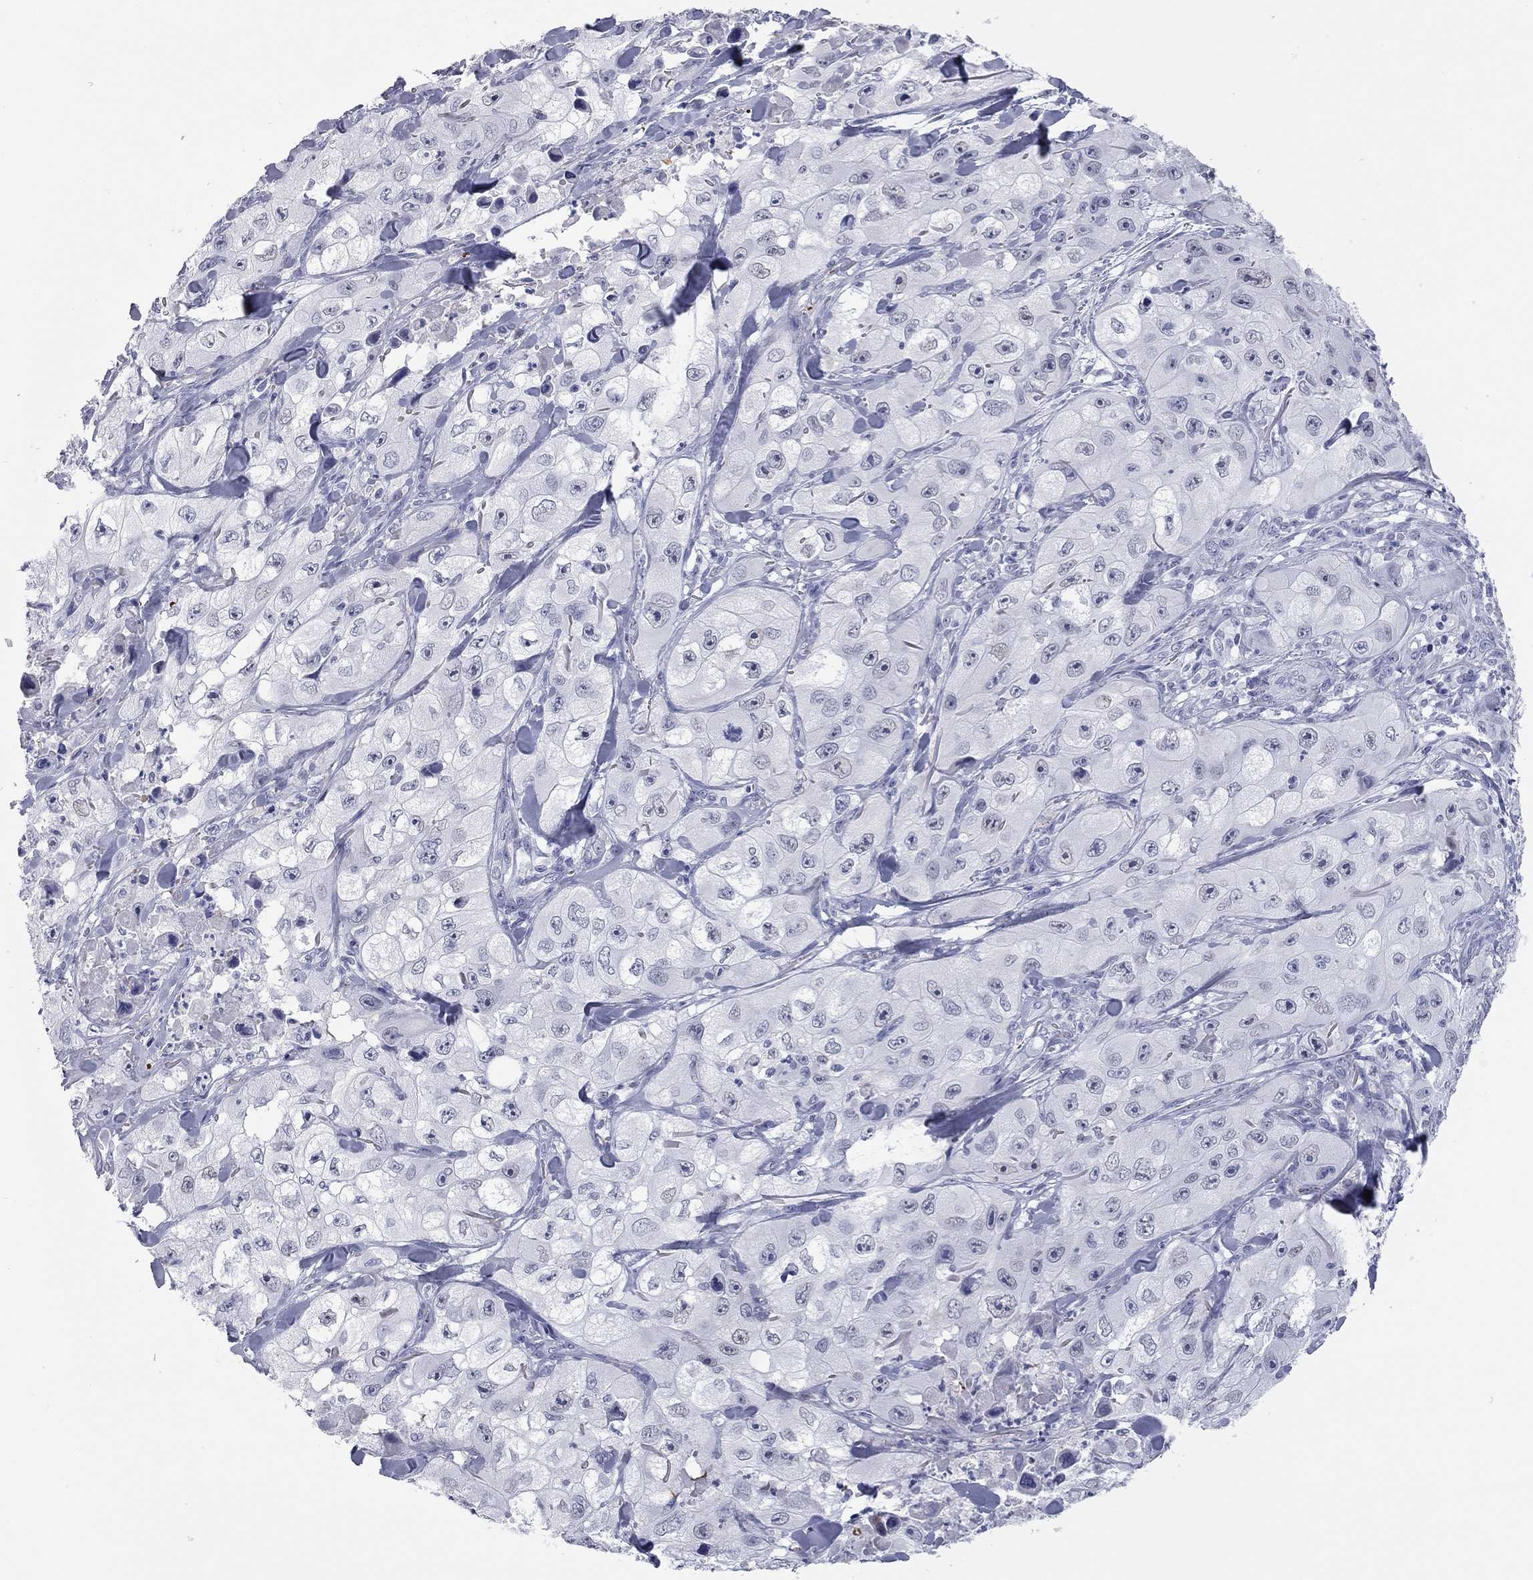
{"staining": {"intensity": "negative", "quantity": "none", "location": "none"}, "tissue": "skin cancer", "cell_type": "Tumor cells", "image_type": "cancer", "snomed": [{"axis": "morphology", "description": "Squamous cell carcinoma, NOS"}, {"axis": "topography", "description": "Skin"}, {"axis": "topography", "description": "Subcutis"}], "caption": "The micrograph displays no significant staining in tumor cells of skin squamous cell carcinoma.", "gene": "AK8", "patient": {"sex": "male", "age": 73}}